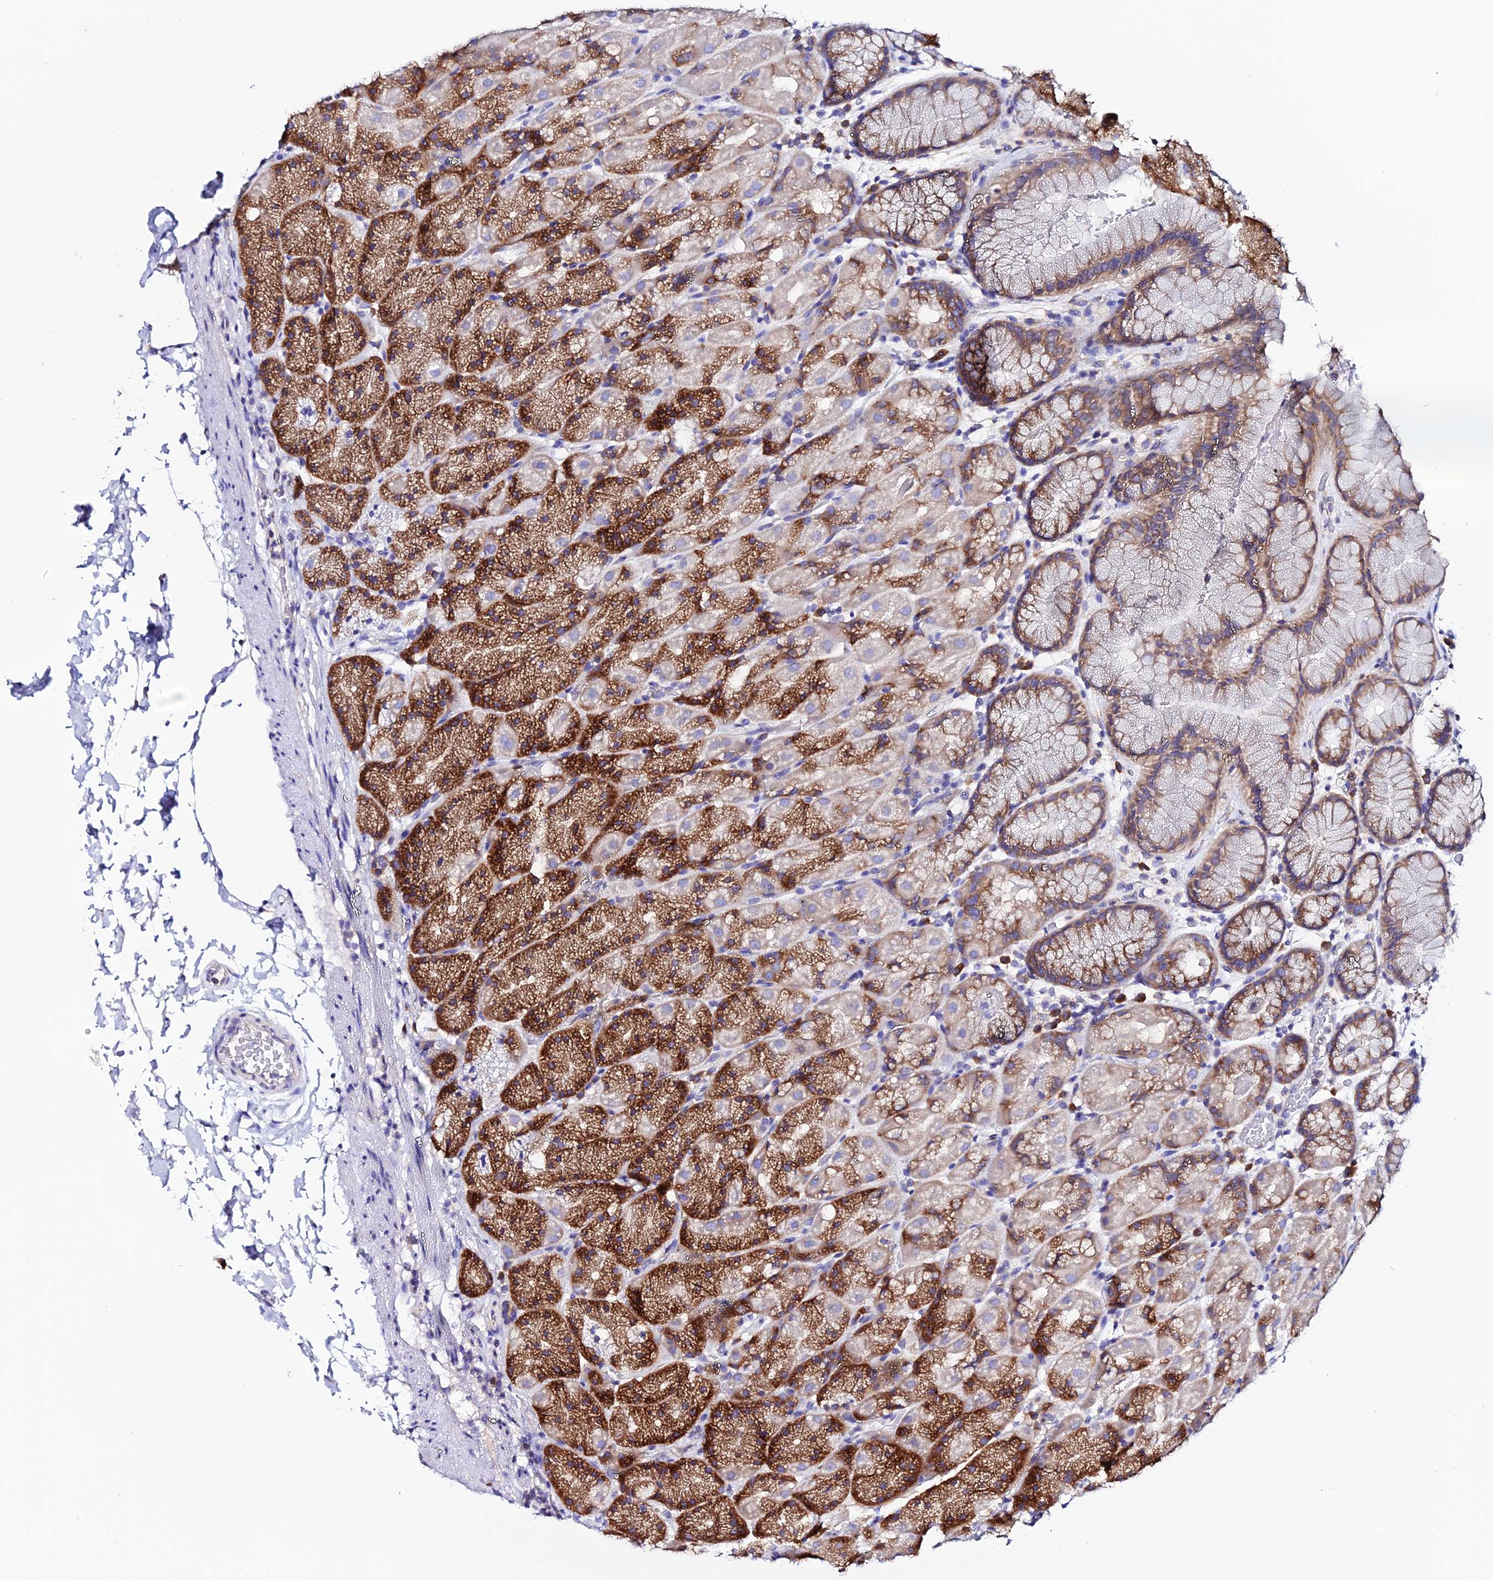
{"staining": {"intensity": "strong", "quantity": "25%-75%", "location": "cytoplasmic/membranous"}, "tissue": "stomach", "cell_type": "Glandular cells", "image_type": "normal", "snomed": [{"axis": "morphology", "description": "Normal tissue, NOS"}, {"axis": "topography", "description": "Stomach, upper"}, {"axis": "topography", "description": "Stomach, lower"}], "caption": "Normal stomach demonstrates strong cytoplasmic/membranous staining in approximately 25%-75% of glandular cells The staining is performed using DAB brown chromogen to label protein expression. The nuclei are counter-stained blue using hematoxylin..", "gene": "EEF1G", "patient": {"sex": "male", "age": 67}}